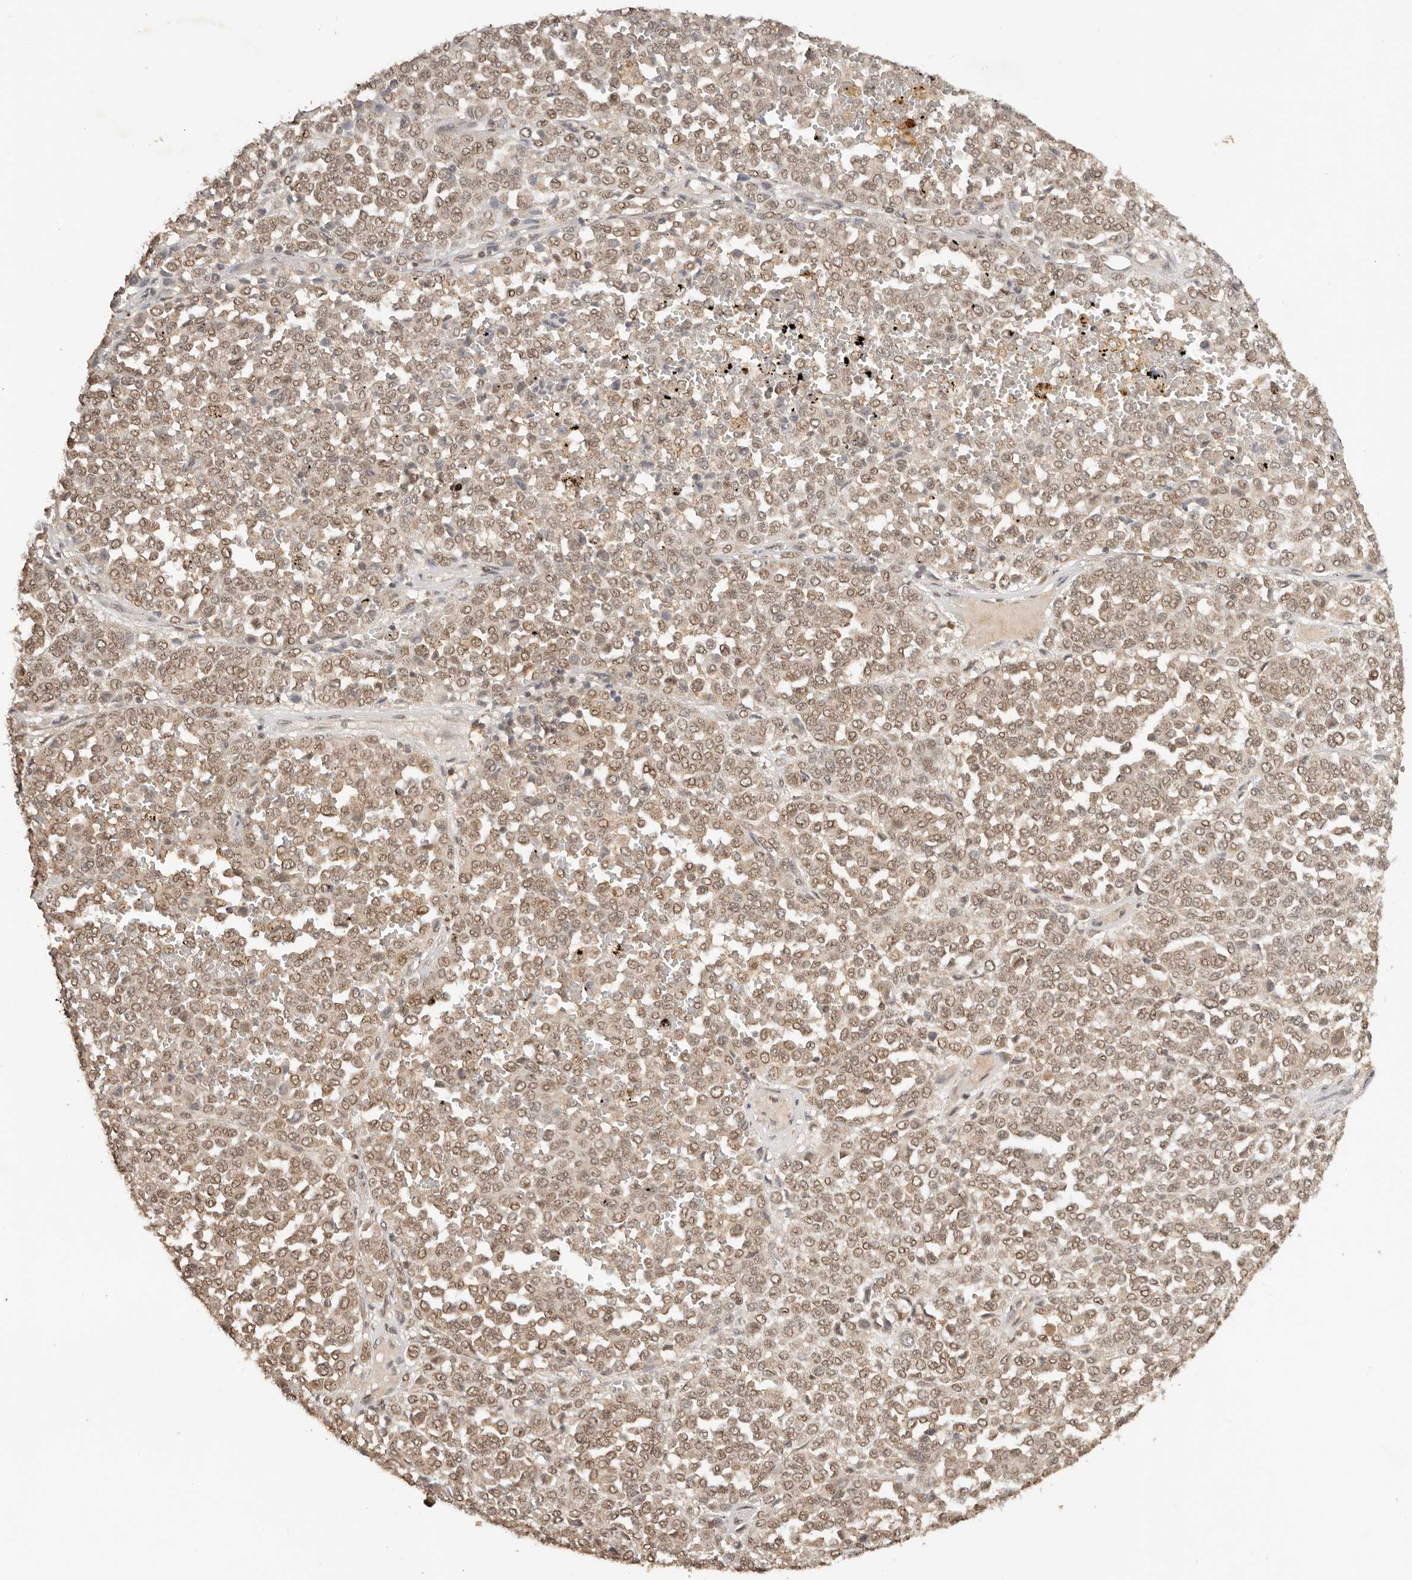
{"staining": {"intensity": "moderate", "quantity": ">75%", "location": "cytoplasmic/membranous,nuclear"}, "tissue": "melanoma", "cell_type": "Tumor cells", "image_type": "cancer", "snomed": [{"axis": "morphology", "description": "Malignant melanoma, Metastatic site"}, {"axis": "topography", "description": "Pancreas"}], "caption": "This photomicrograph displays immunohistochemistry staining of melanoma, with medium moderate cytoplasmic/membranous and nuclear staining in about >75% of tumor cells.", "gene": "SEC14L1", "patient": {"sex": "female", "age": 30}}